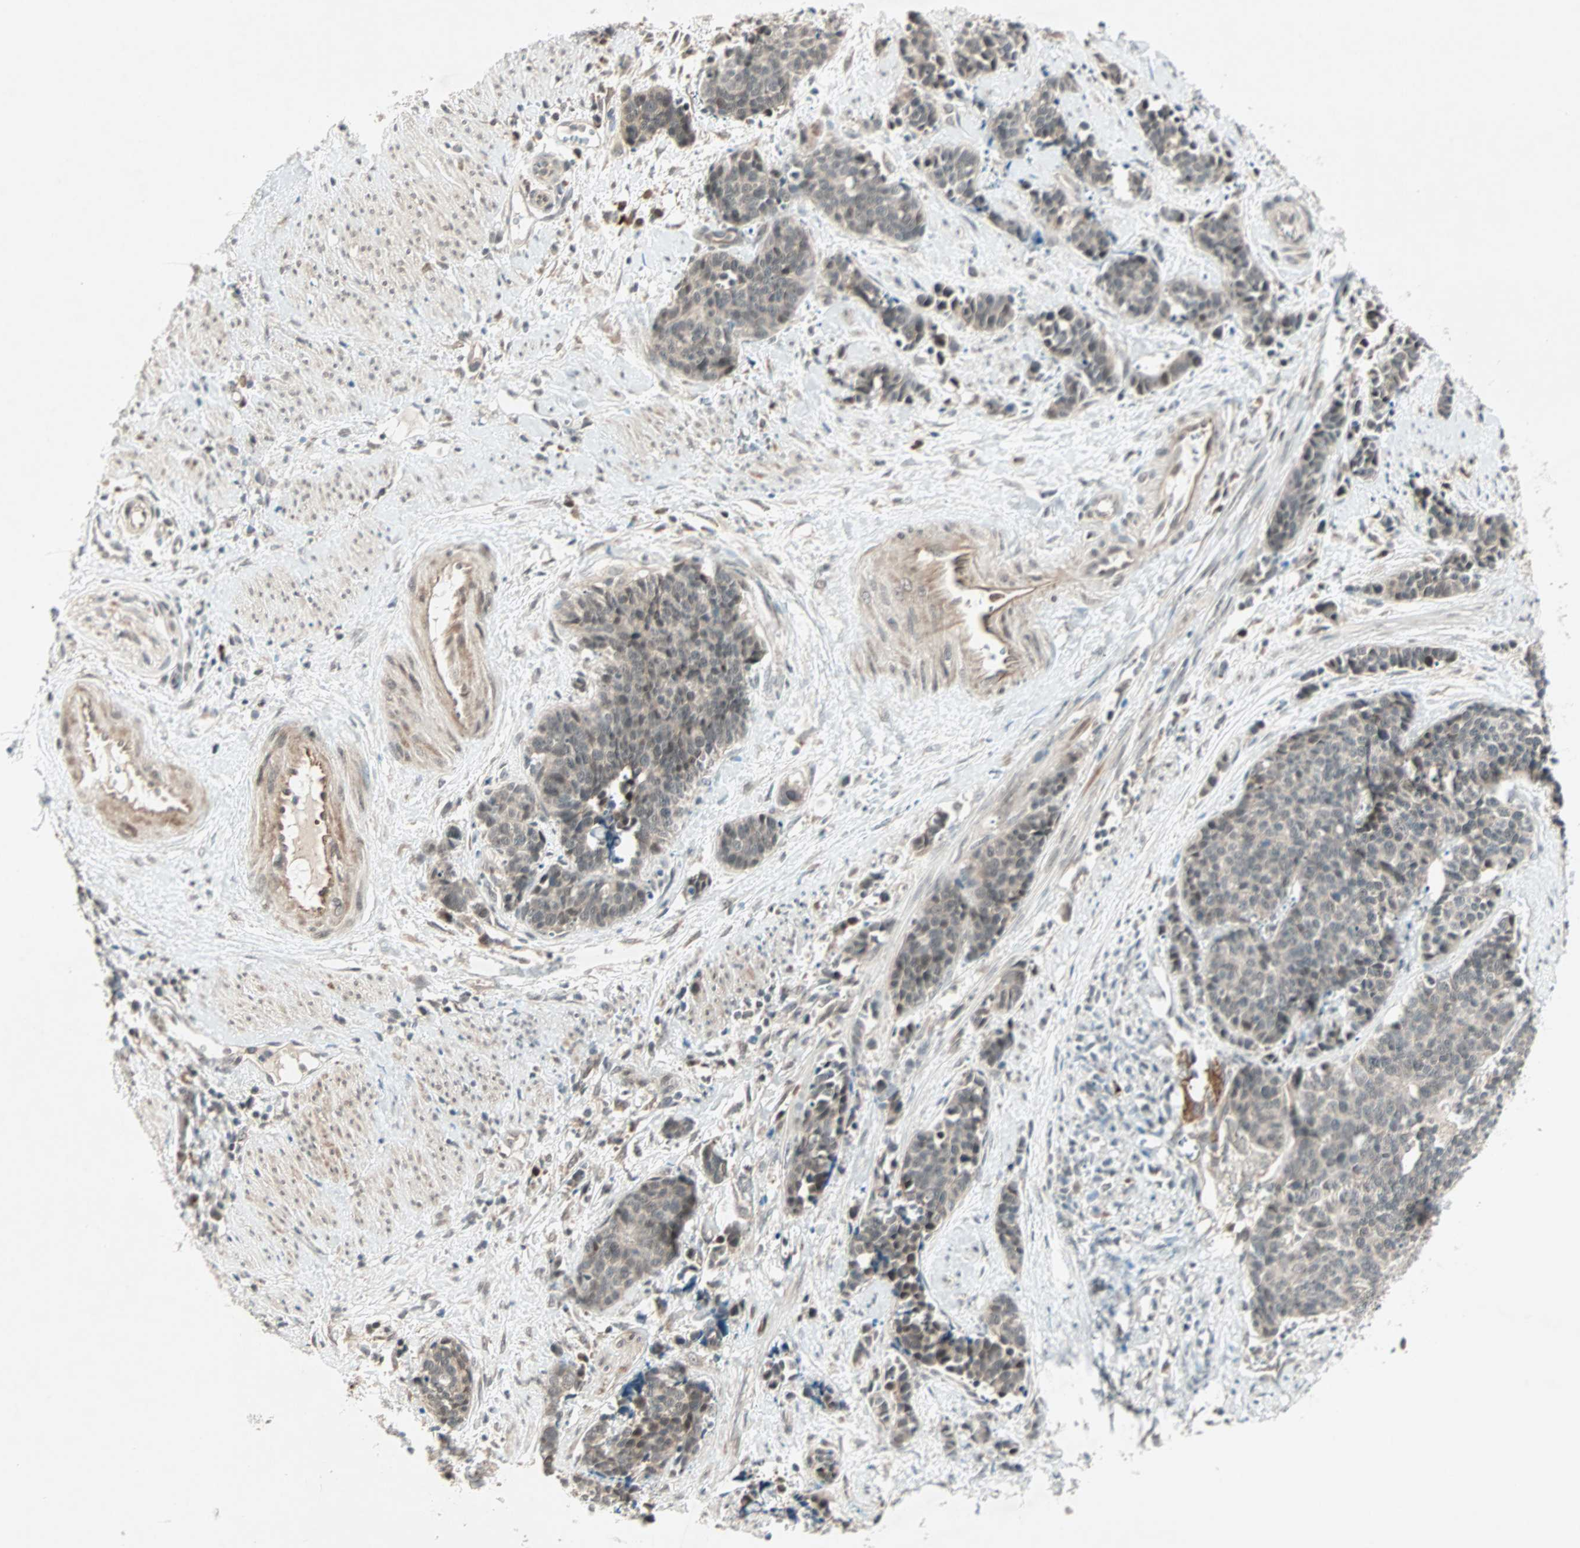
{"staining": {"intensity": "weak", "quantity": "25%-75%", "location": "cytoplasmic/membranous"}, "tissue": "cervical cancer", "cell_type": "Tumor cells", "image_type": "cancer", "snomed": [{"axis": "morphology", "description": "Squamous cell carcinoma, NOS"}, {"axis": "topography", "description": "Cervix"}], "caption": "Immunohistochemical staining of squamous cell carcinoma (cervical) exhibits low levels of weak cytoplasmic/membranous protein positivity in about 25%-75% of tumor cells.", "gene": "PGBD1", "patient": {"sex": "female", "age": 35}}